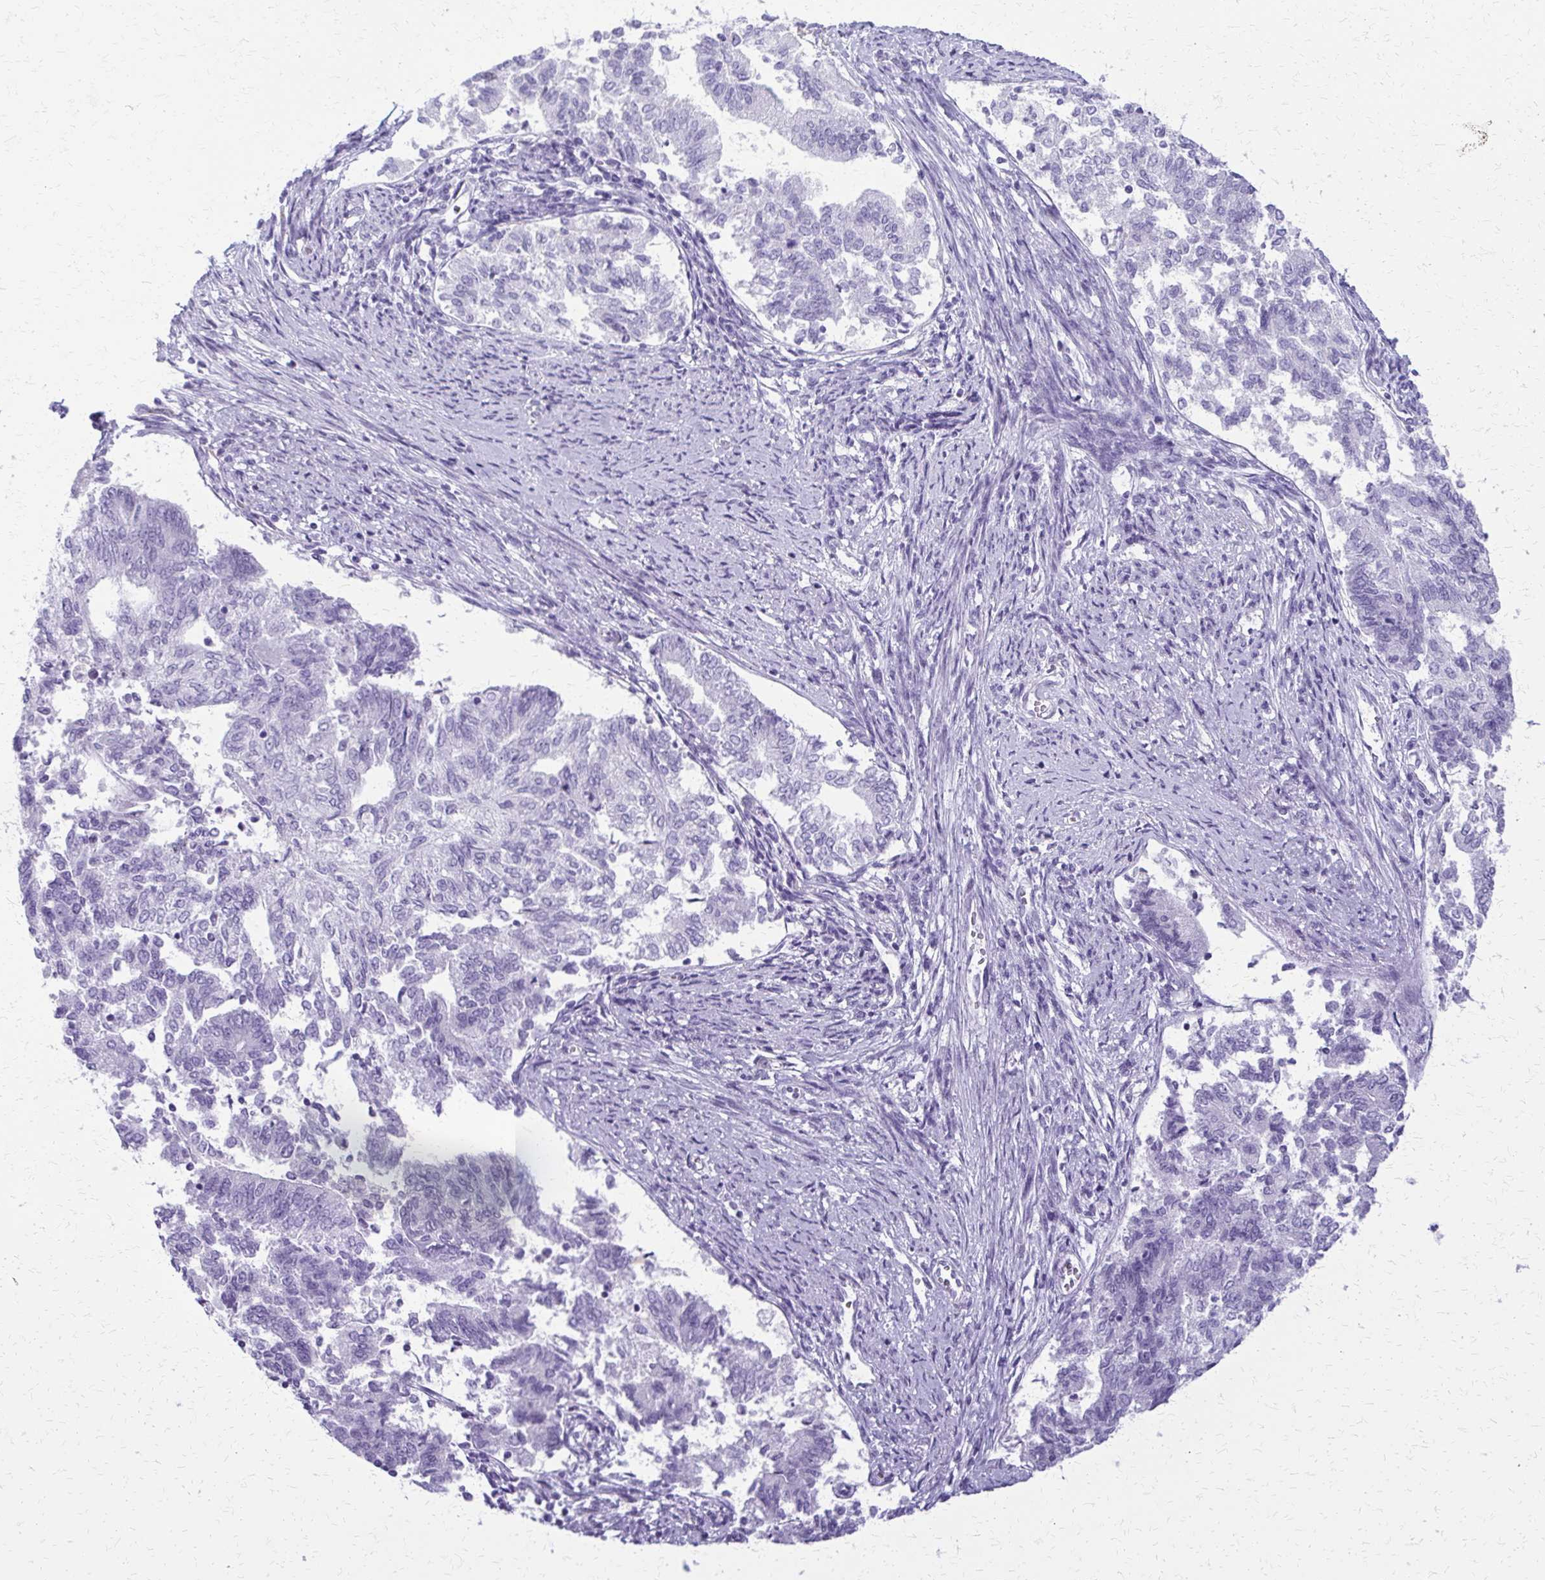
{"staining": {"intensity": "negative", "quantity": "none", "location": "none"}, "tissue": "endometrial cancer", "cell_type": "Tumor cells", "image_type": "cancer", "snomed": [{"axis": "morphology", "description": "Adenocarcinoma, NOS"}, {"axis": "topography", "description": "Endometrium"}], "caption": "Tumor cells show no significant protein positivity in adenocarcinoma (endometrial). (DAB (3,3'-diaminobenzidine) immunohistochemistry (IHC) with hematoxylin counter stain).", "gene": "FAM162B", "patient": {"sex": "female", "age": 65}}